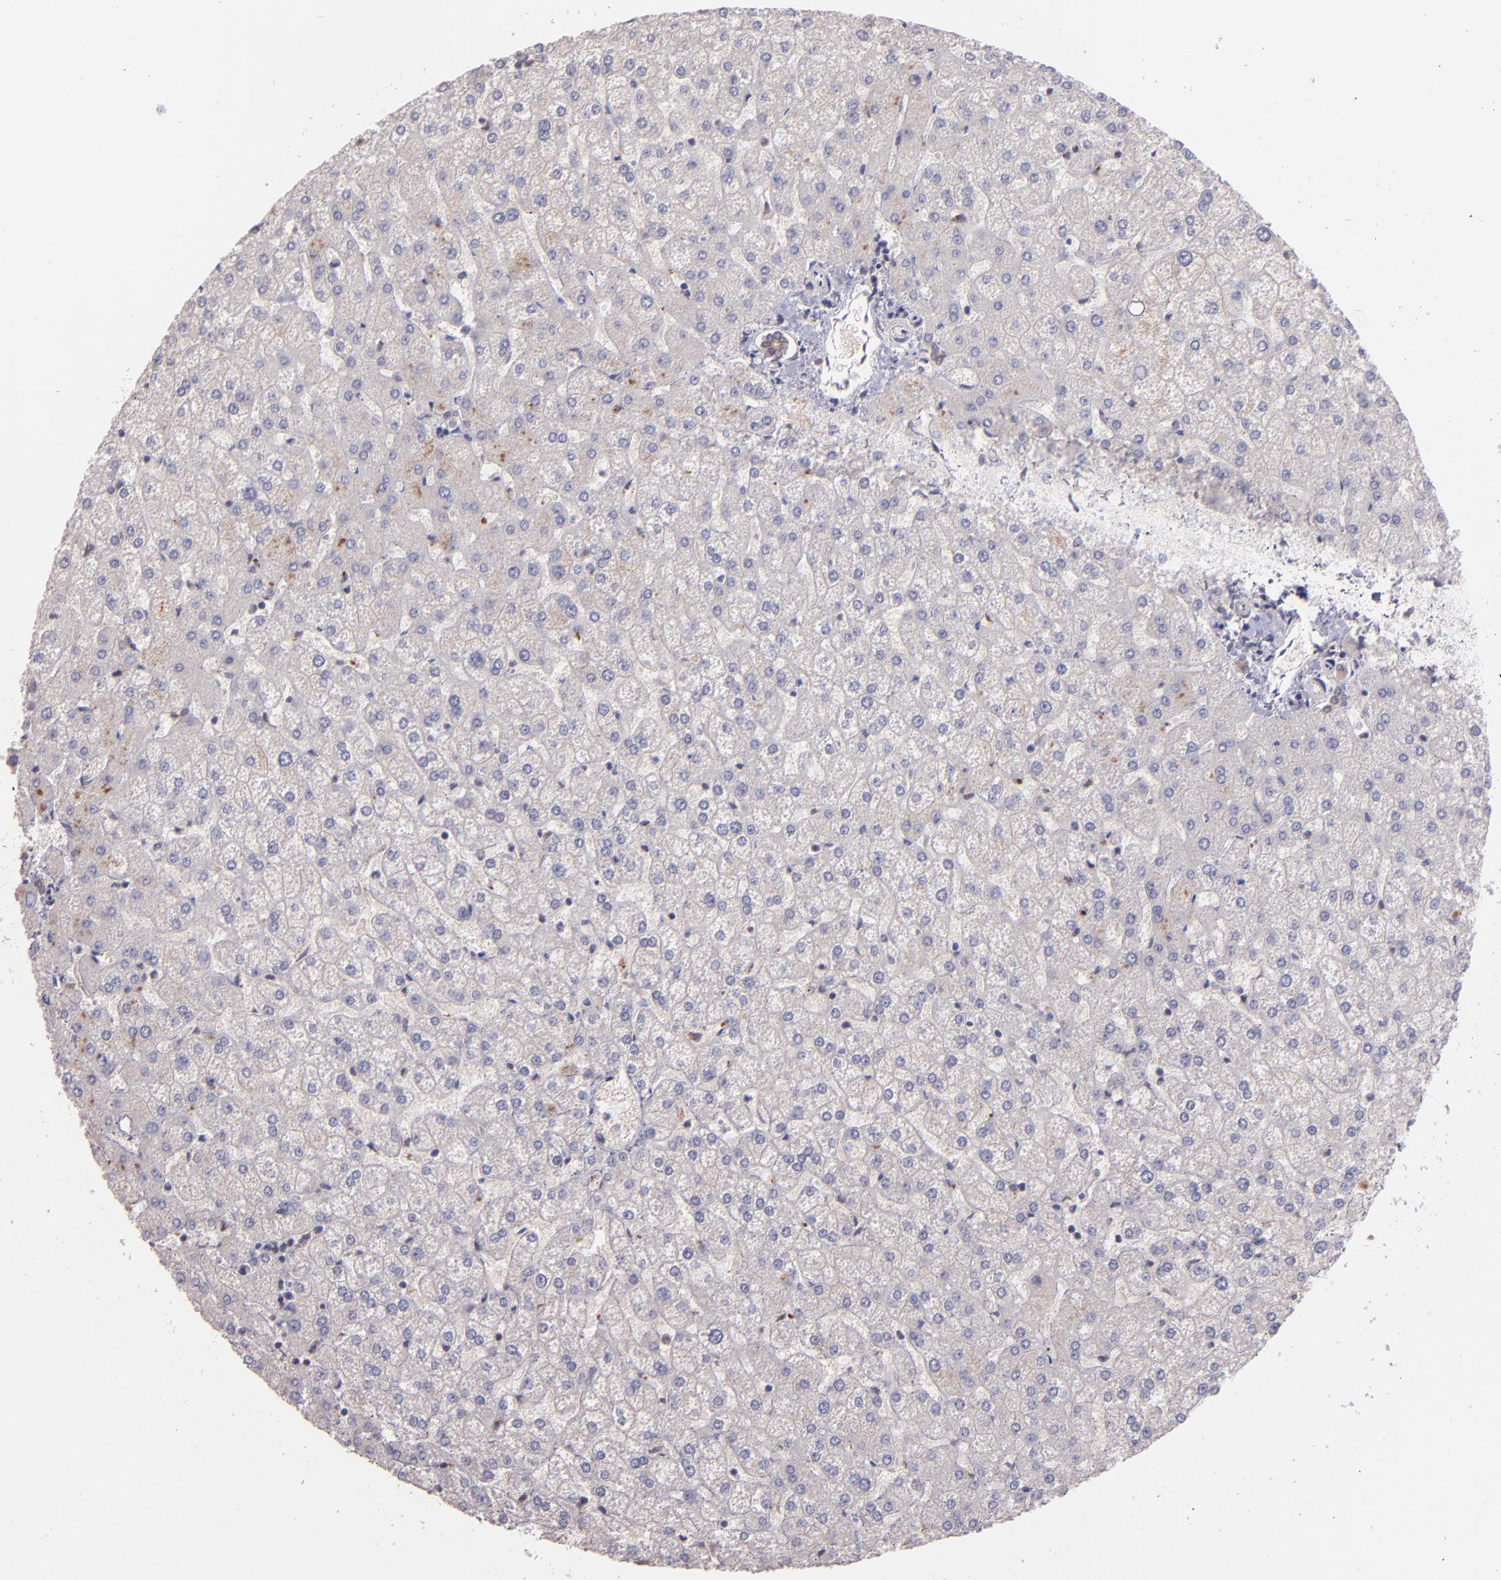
{"staining": {"intensity": "weak", "quantity": "25%-75%", "location": "cytoplasmic/membranous"}, "tissue": "liver", "cell_type": "Cholangiocytes", "image_type": "normal", "snomed": [{"axis": "morphology", "description": "Normal tissue, NOS"}, {"axis": "topography", "description": "Liver"}], "caption": "Cholangiocytes demonstrate weak cytoplasmic/membranous staining in about 25%-75% of cells in normal liver.", "gene": "NUP62CL", "patient": {"sex": "female", "age": 32}}